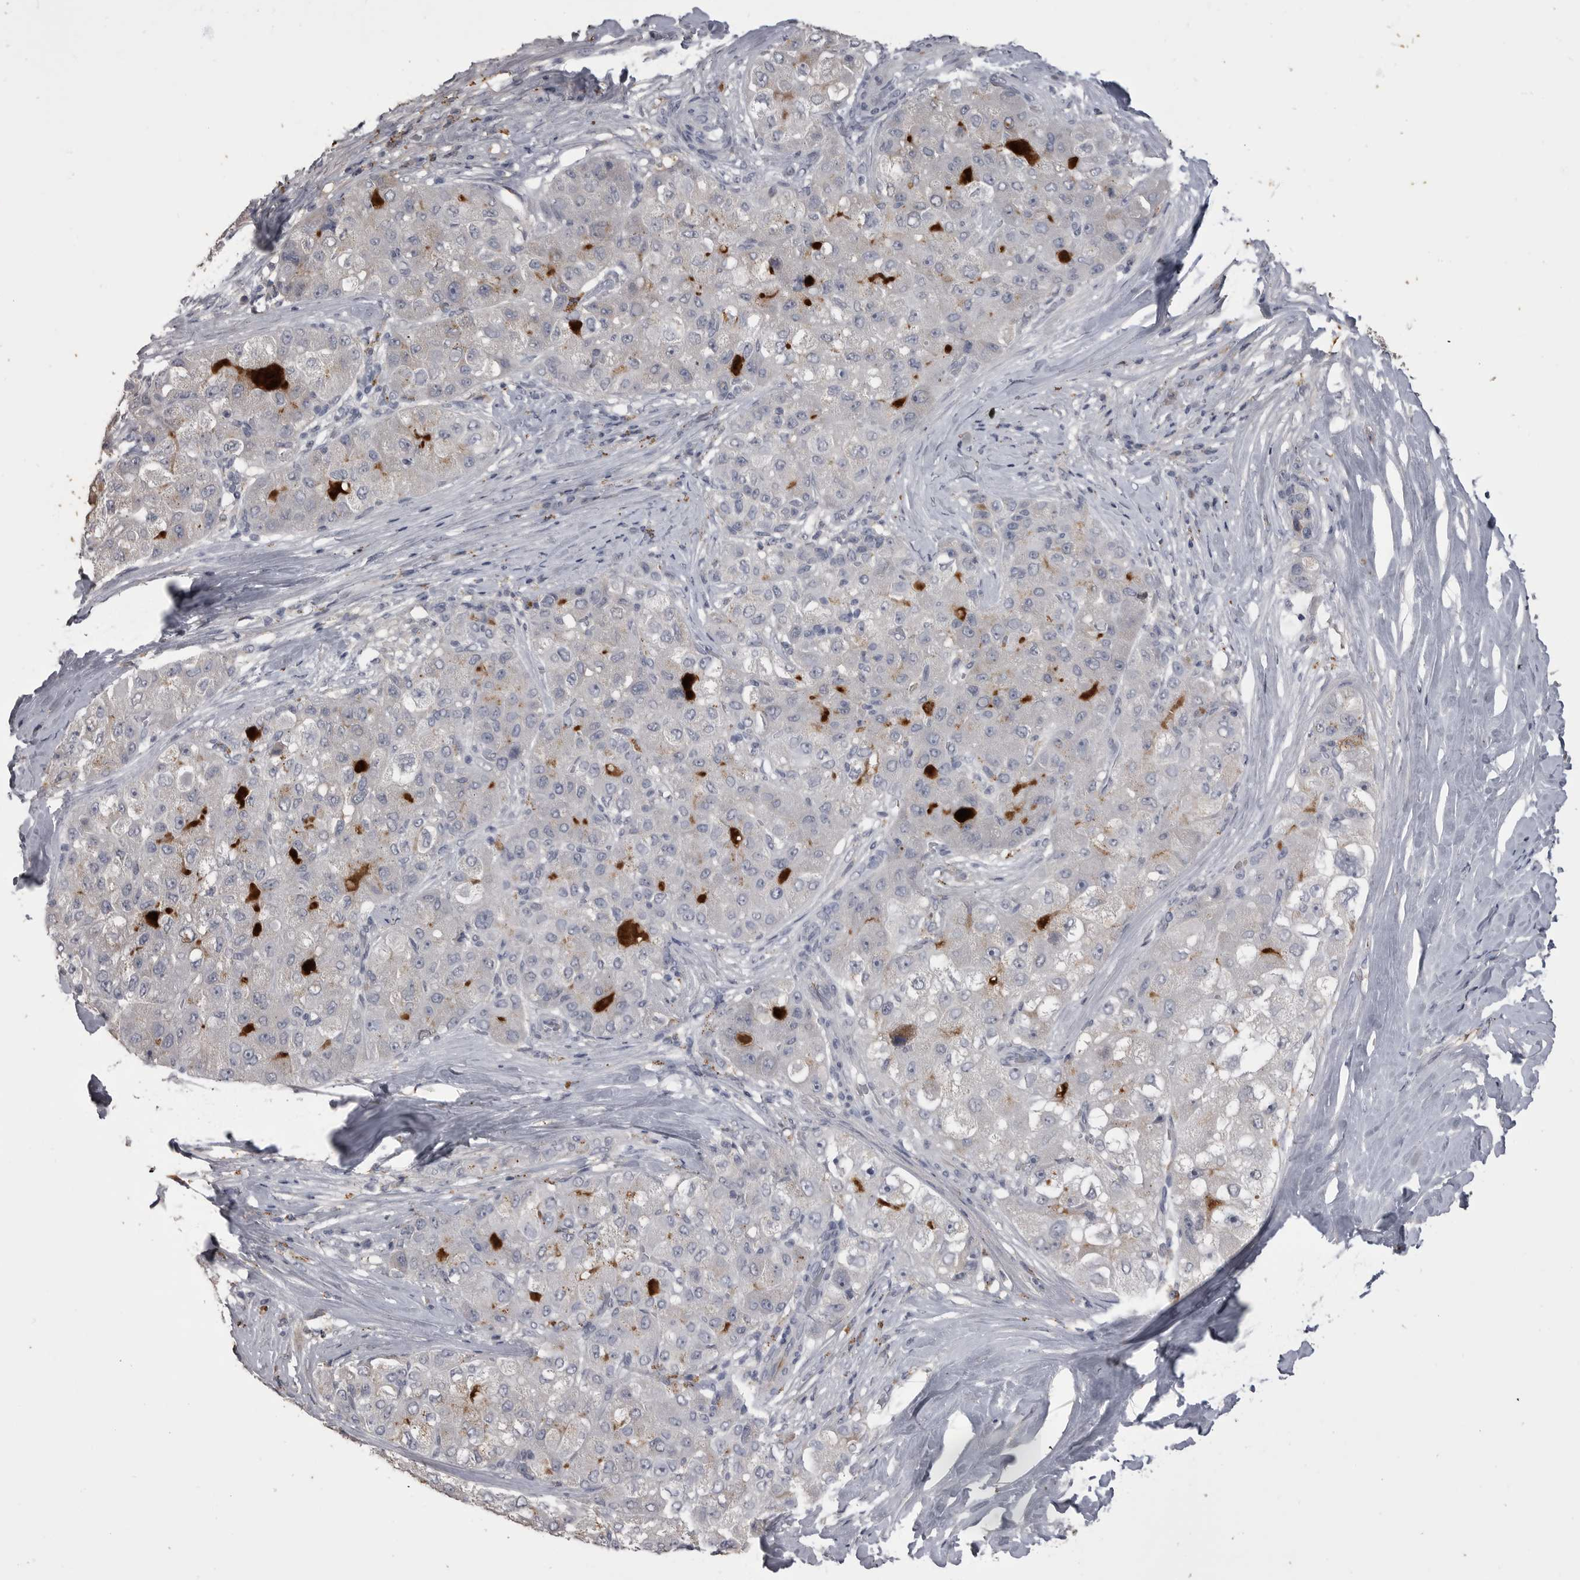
{"staining": {"intensity": "negative", "quantity": "none", "location": "none"}, "tissue": "liver cancer", "cell_type": "Tumor cells", "image_type": "cancer", "snomed": [{"axis": "morphology", "description": "Carcinoma, Hepatocellular, NOS"}, {"axis": "topography", "description": "Liver"}], "caption": "The immunohistochemistry (IHC) histopathology image has no significant positivity in tumor cells of liver hepatocellular carcinoma tissue. Brightfield microscopy of IHC stained with DAB (brown) and hematoxylin (blue), captured at high magnification.", "gene": "AHSG", "patient": {"sex": "male", "age": 80}}